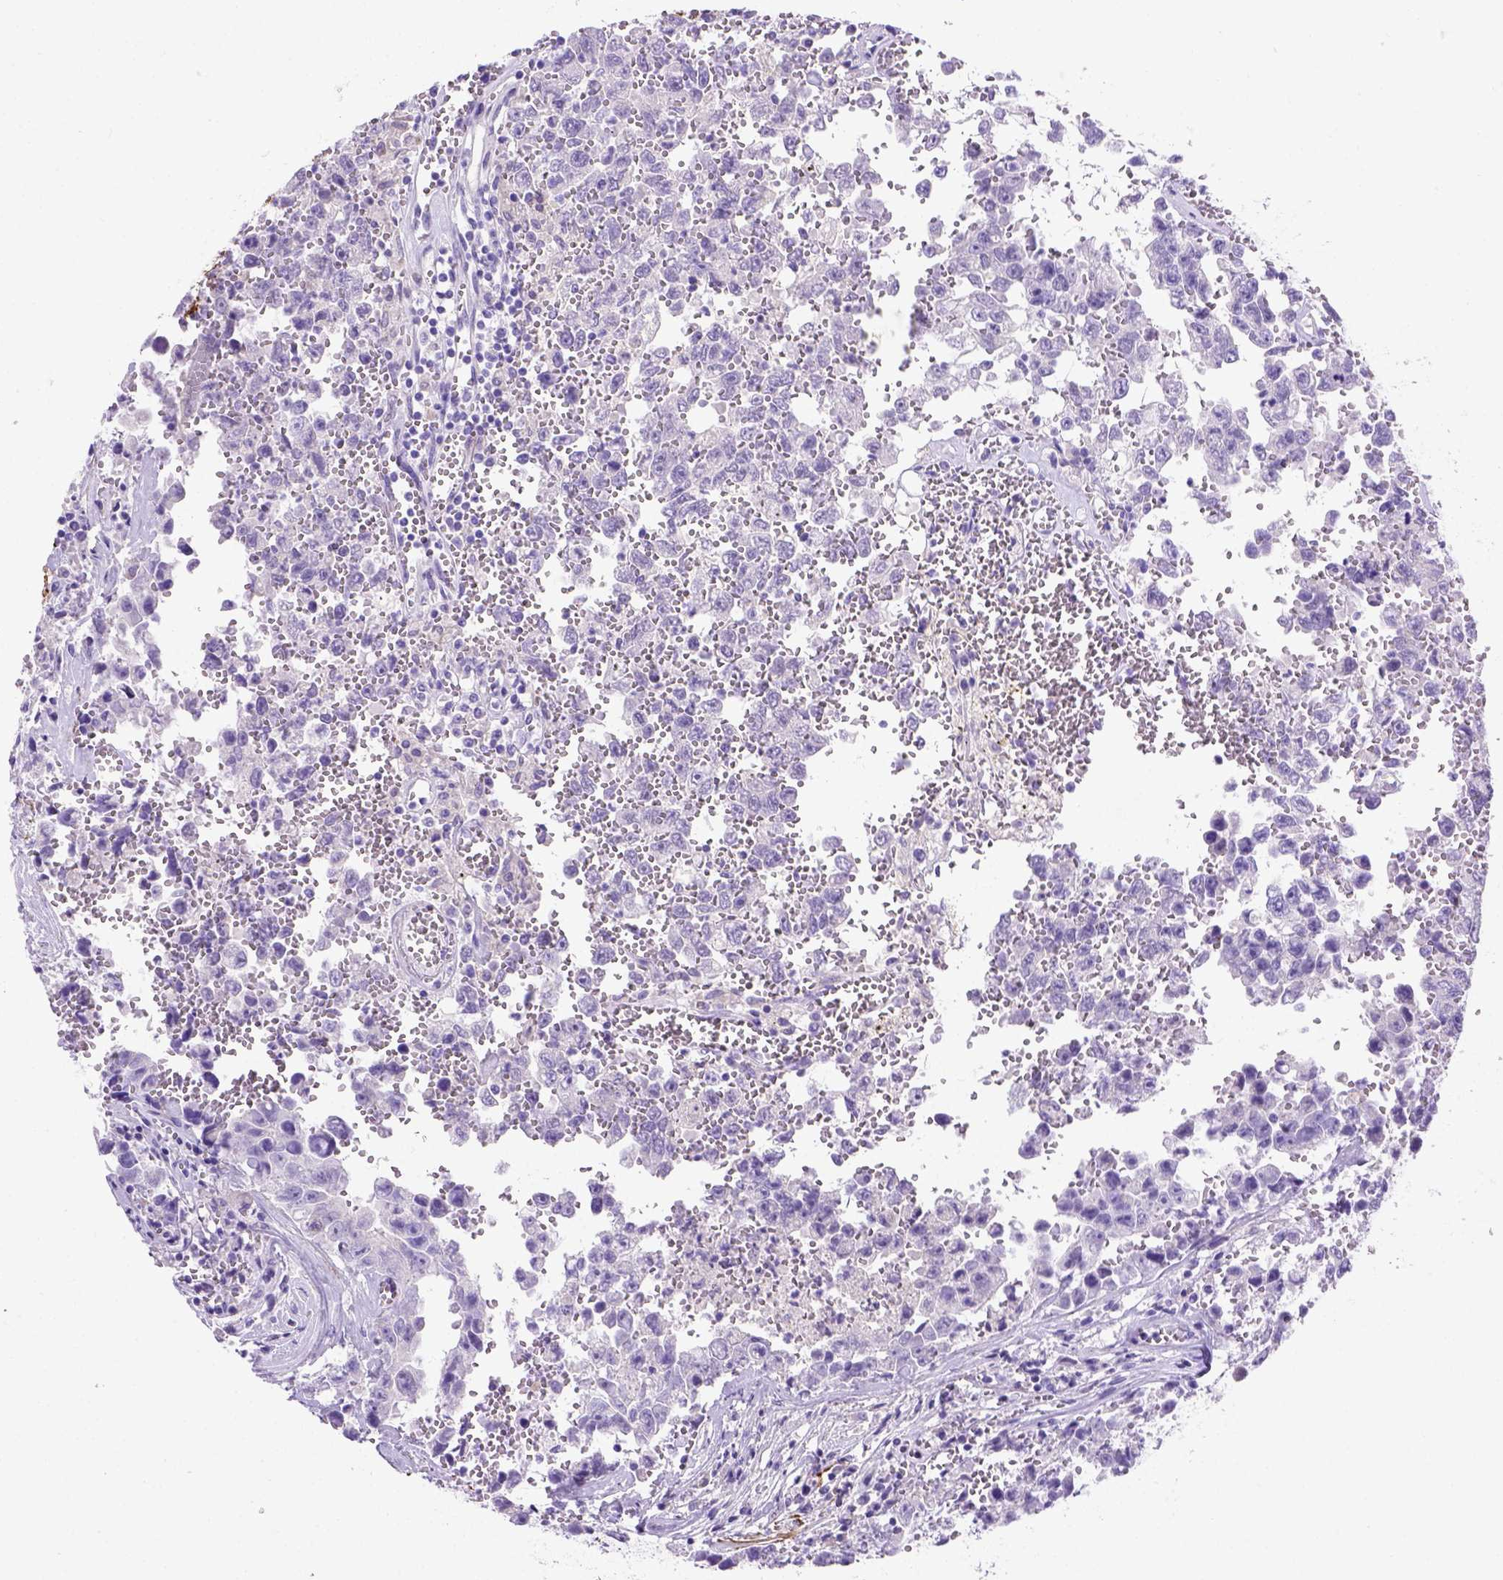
{"staining": {"intensity": "negative", "quantity": "none", "location": "none"}, "tissue": "testis cancer", "cell_type": "Tumor cells", "image_type": "cancer", "snomed": [{"axis": "morphology", "description": "Carcinoma, Embryonal, NOS"}, {"axis": "topography", "description": "Testis"}], "caption": "An IHC image of embryonal carcinoma (testis) is shown. There is no staining in tumor cells of embryonal carcinoma (testis). (DAB immunohistochemistry visualized using brightfield microscopy, high magnification).", "gene": "SIRPD", "patient": {"sex": "male", "age": 36}}